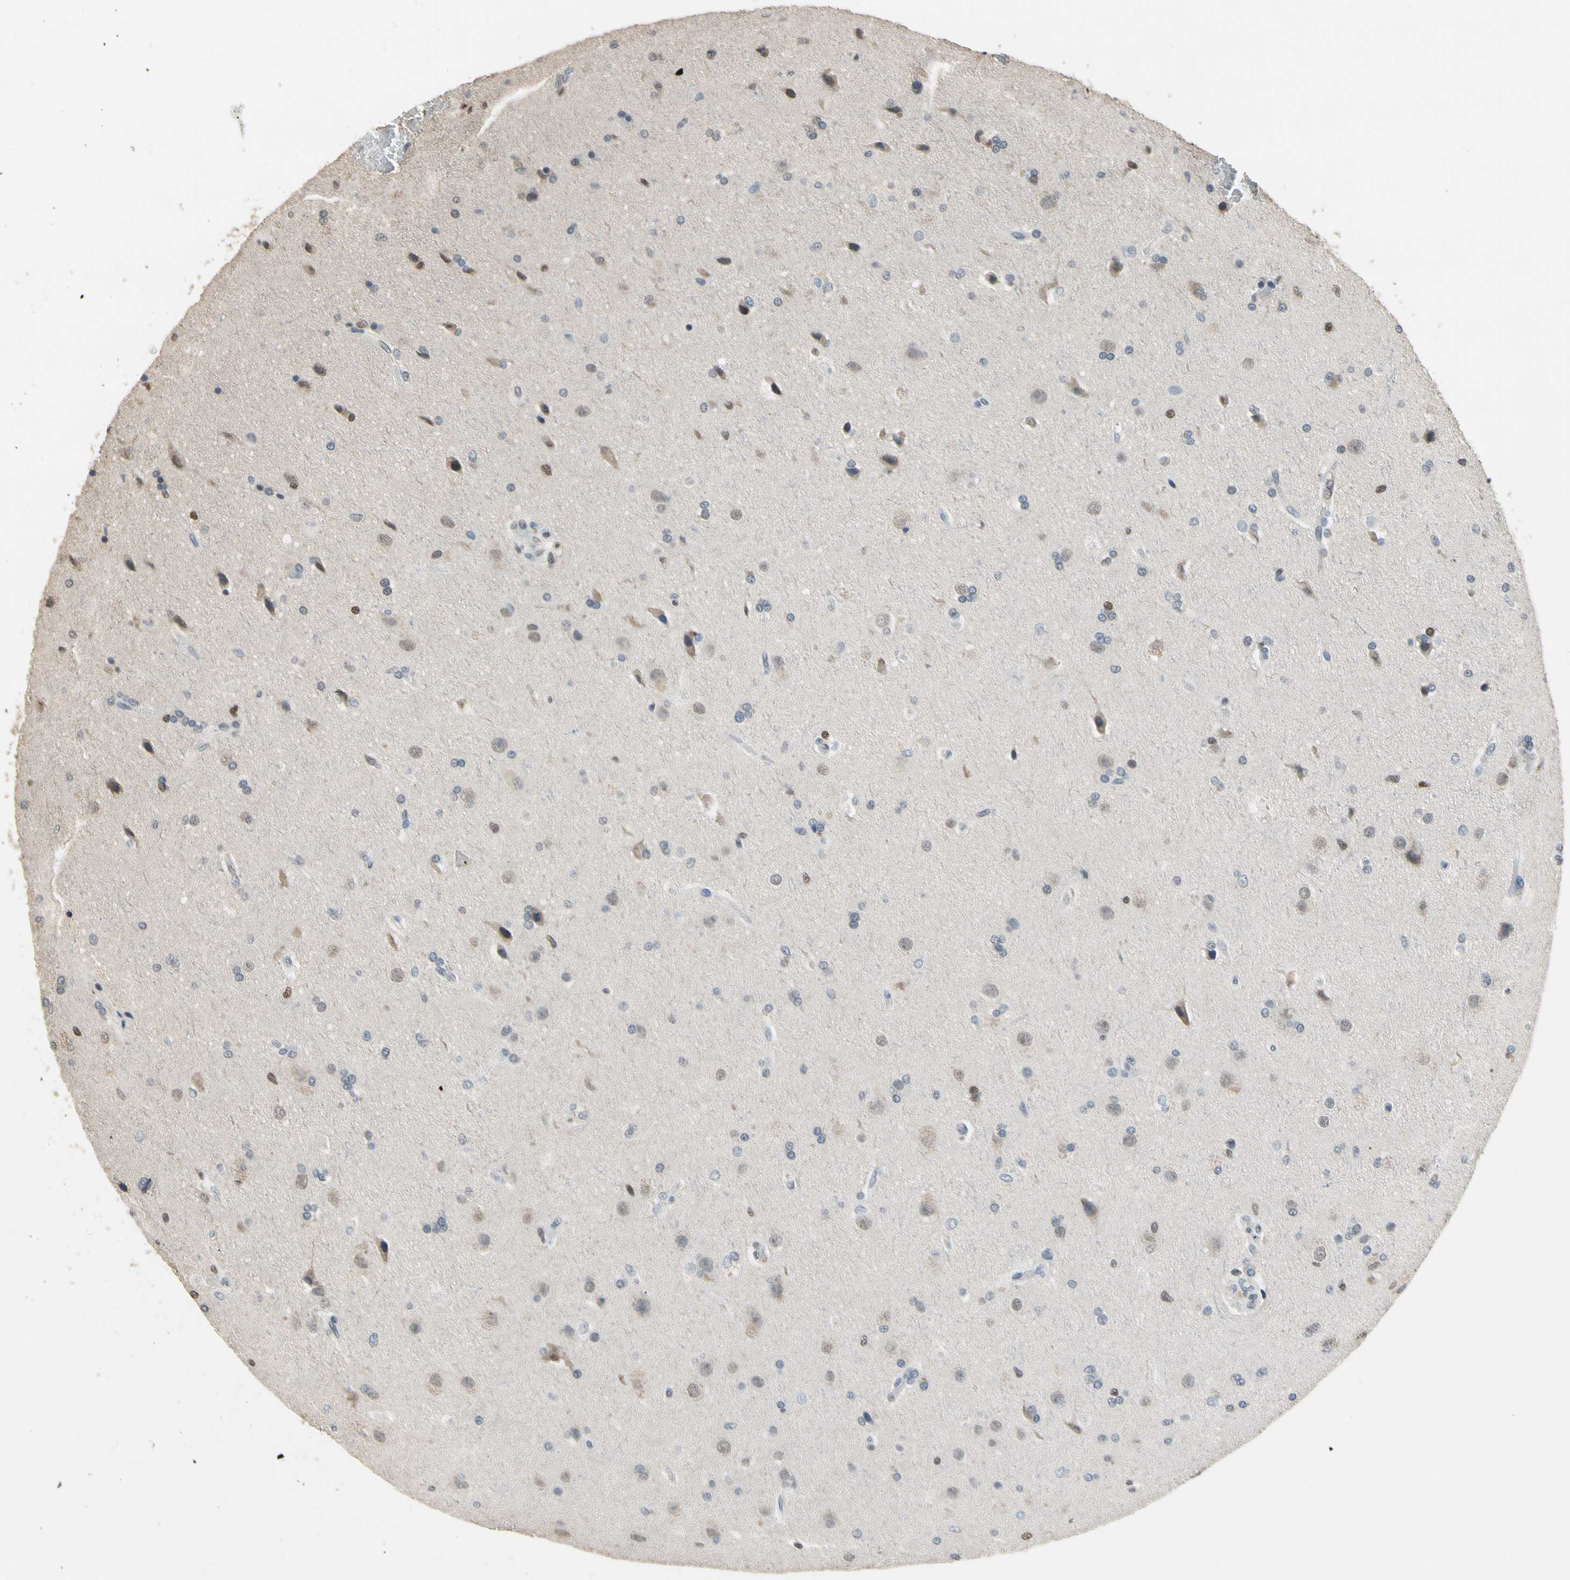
{"staining": {"intensity": "weak", "quantity": "<25%", "location": "cytoplasmic/membranous,nuclear"}, "tissue": "glioma", "cell_type": "Tumor cells", "image_type": "cancer", "snomed": [{"axis": "morphology", "description": "Glioma, malignant, High grade"}, {"axis": "topography", "description": "Brain"}], "caption": "Protein analysis of glioma displays no significant expression in tumor cells.", "gene": "NFATC2", "patient": {"sex": "male", "age": 71}}